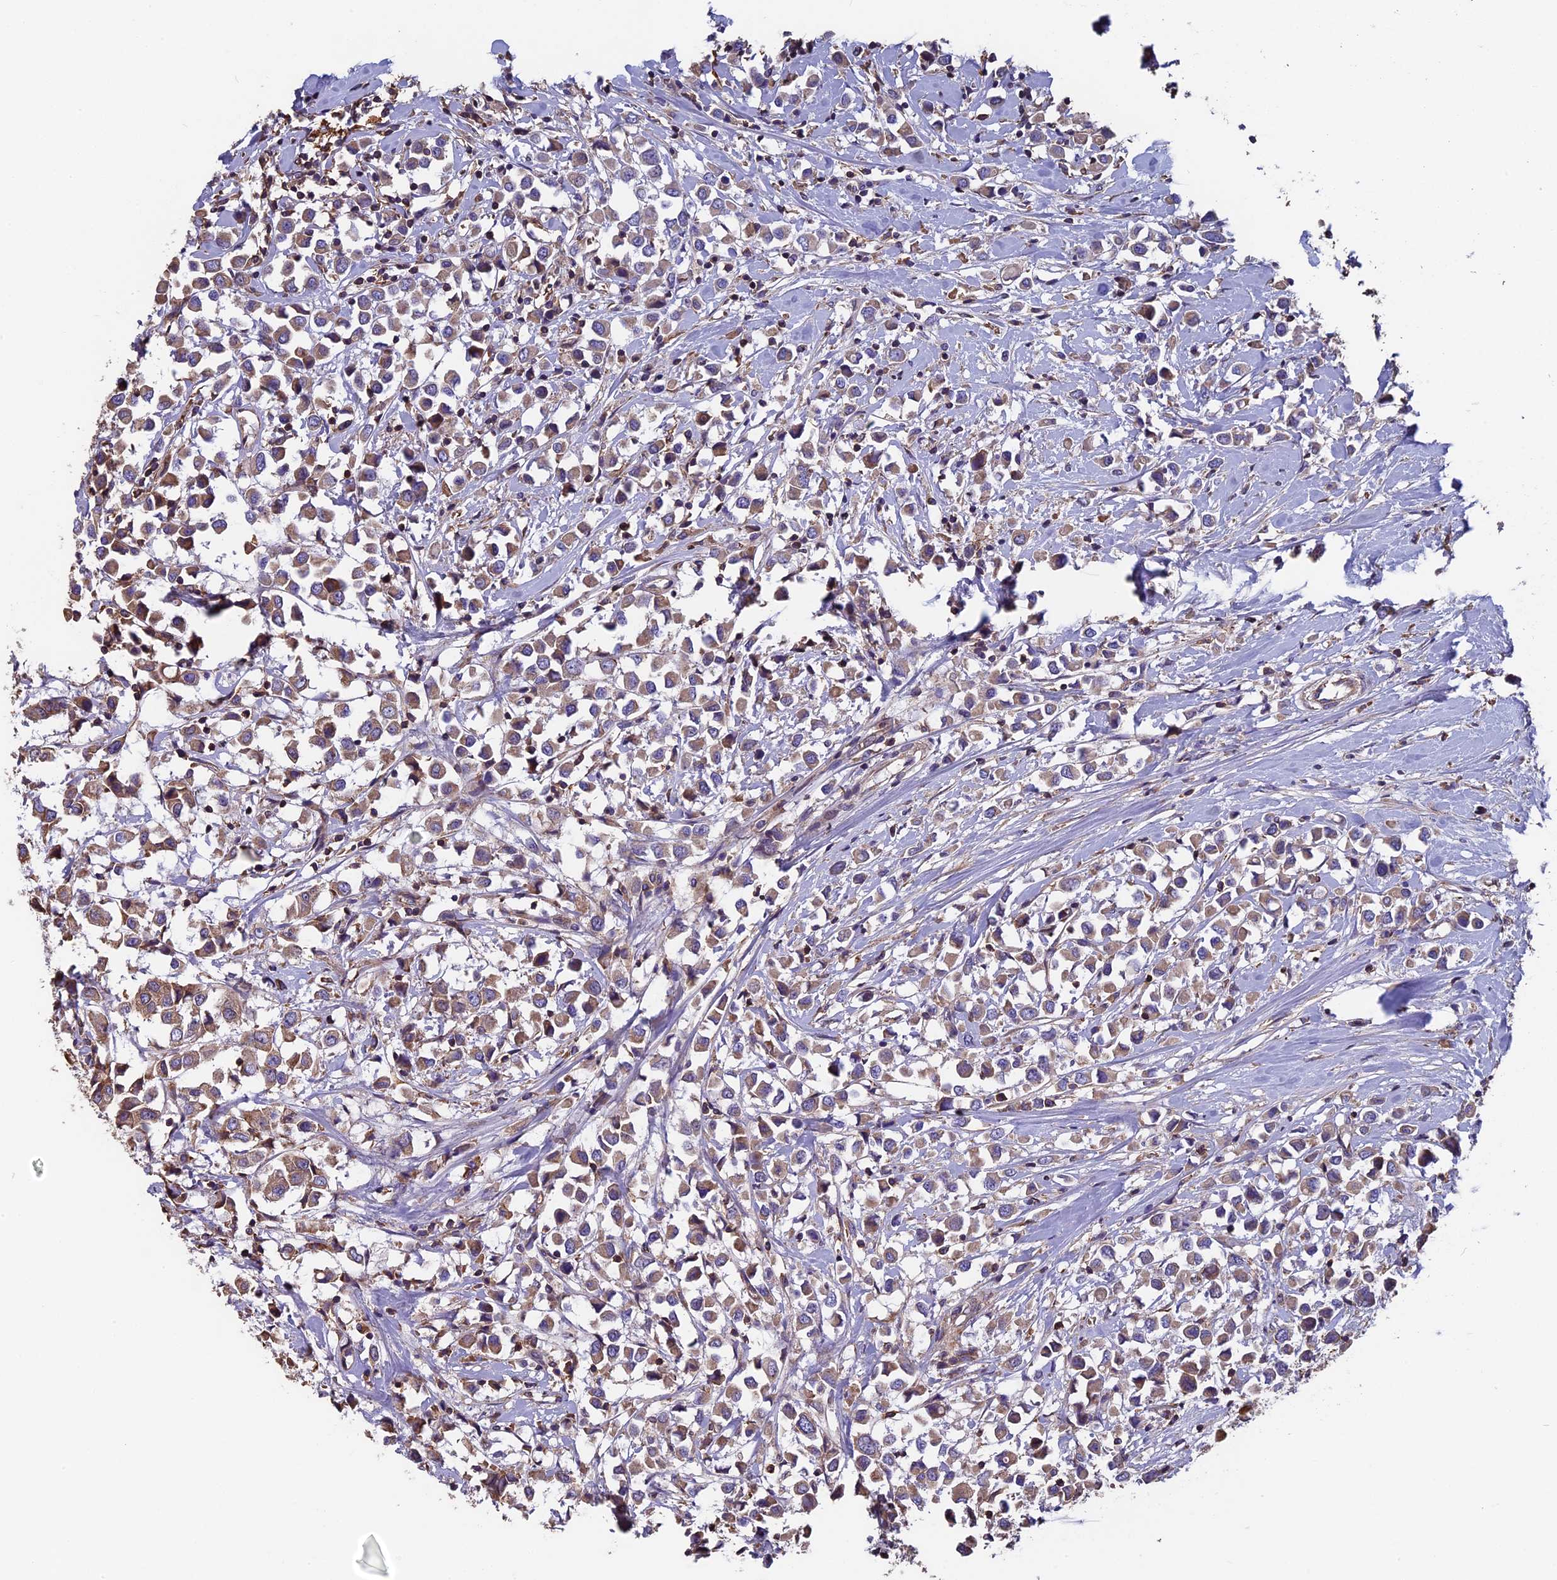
{"staining": {"intensity": "moderate", "quantity": ">75%", "location": "cytoplasmic/membranous"}, "tissue": "breast cancer", "cell_type": "Tumor cells", "image_type": "cancer", "snomed": [{"axis": "morphology", "description": "Duct carcinoma"}, {"axis": "topography", "description": "Breast"}], "caption": "About >75% of tumor cells in human breast invasive ductal carcinoma show moderate cytoplasmic/membranous protein expression as visualized by brown immunohistochemical staining.", "gene": "CCDC153", "patient": {"sex": "female", "age": 61}}